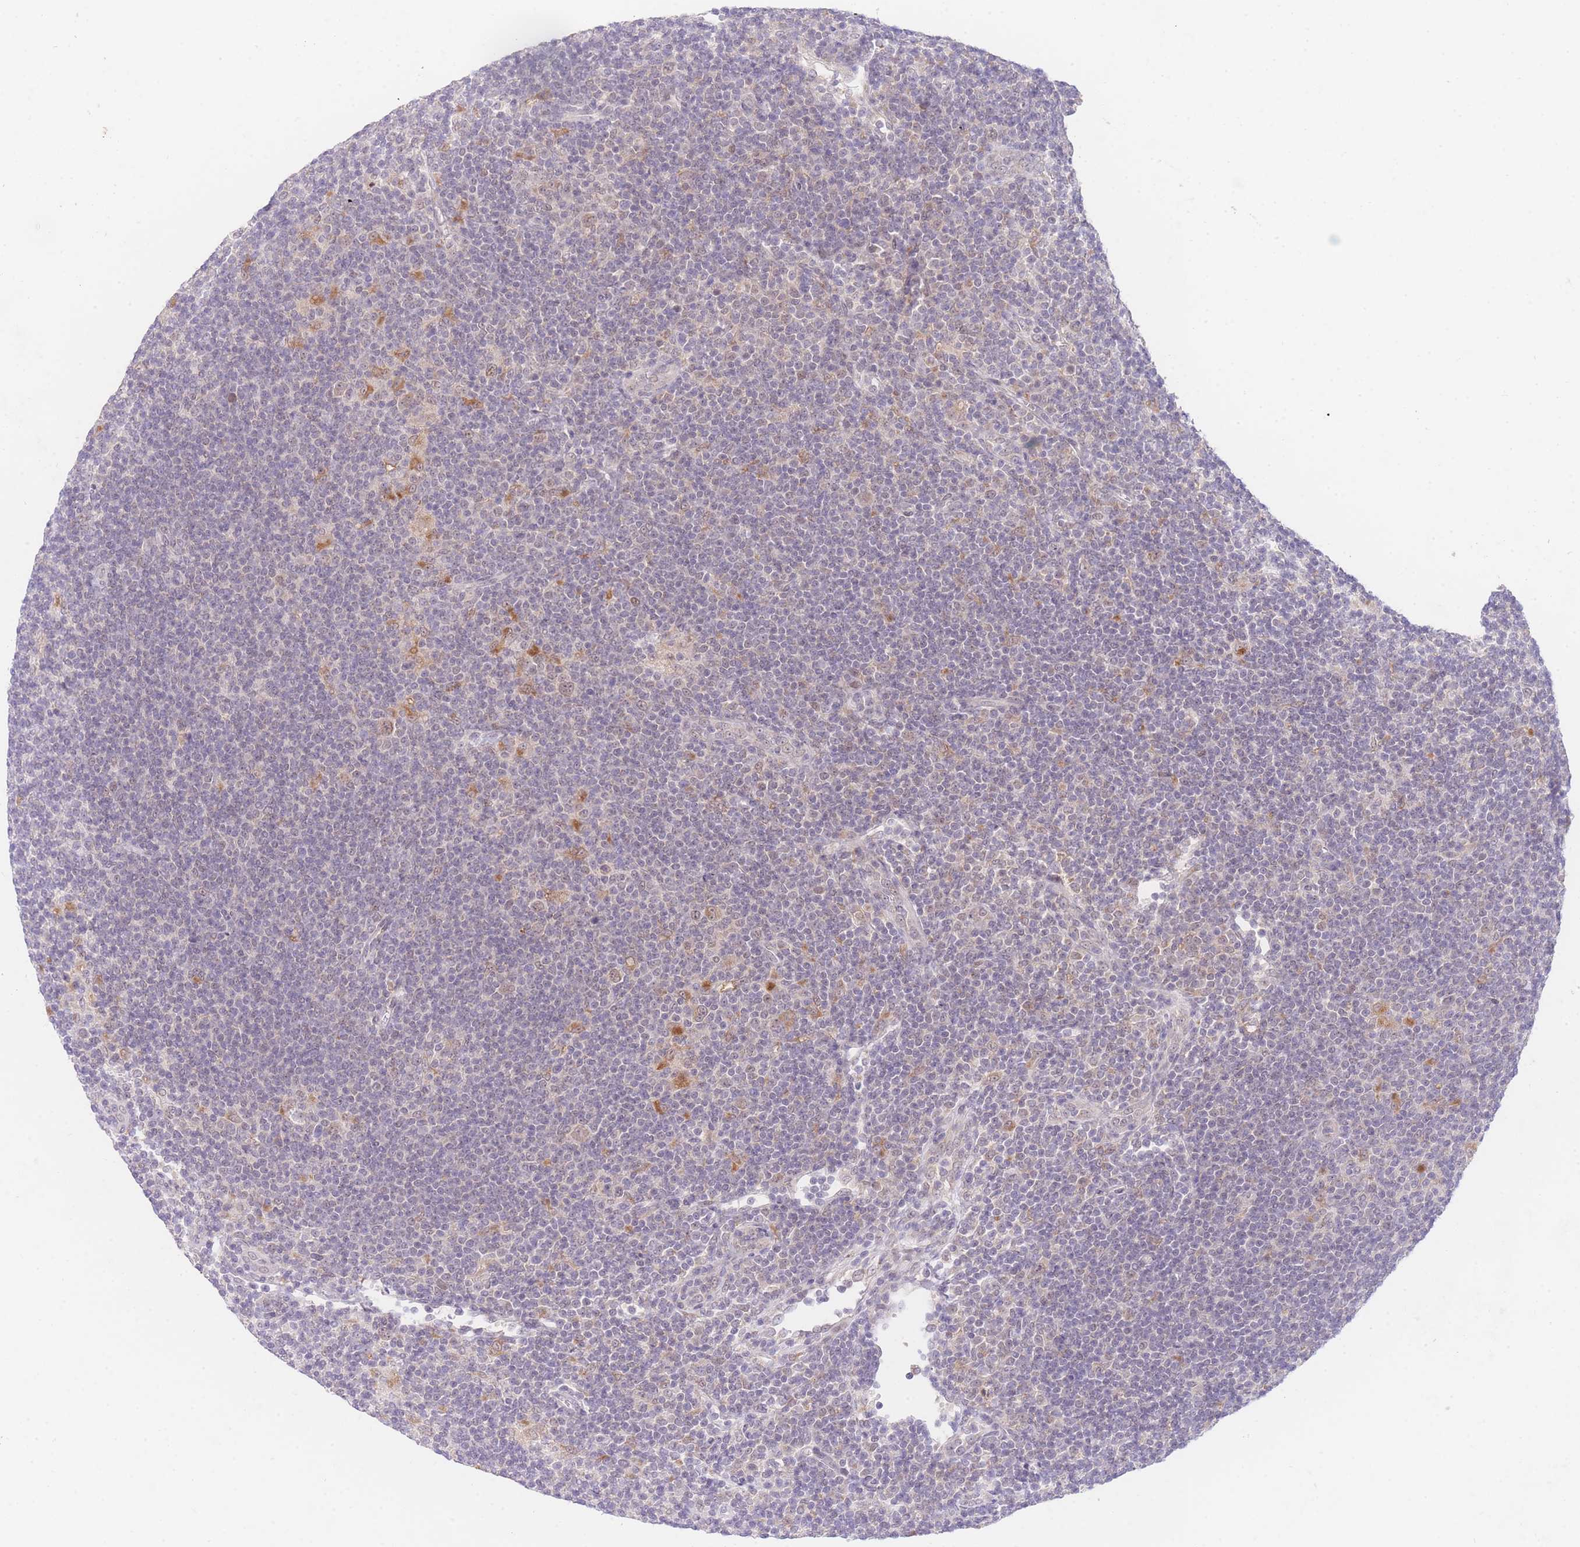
{"staining": {"intensity": "moderate", "quantity": ">75%", "location": "cytoplasmic/membranous"}, "tissue": "lymphoma", "cell_type": "Tumor cells", "image_type": "cancer", "snomed": [{"axis": "morphology", "description": "Hodgkin's disease, NOS"}, {"axis": "topography", "description": "Lymph node"}], "caption": "Protein staining of Hodgkin's disease tissue reveals moderate cytoplasmic/membranous expression in approximately >75% of tumor cells. (brown staining indicates protein expression, while blue staining denotes nuclei).", "gene": "SLC25A33", "patient": {"sex": "female", "age": 57}}